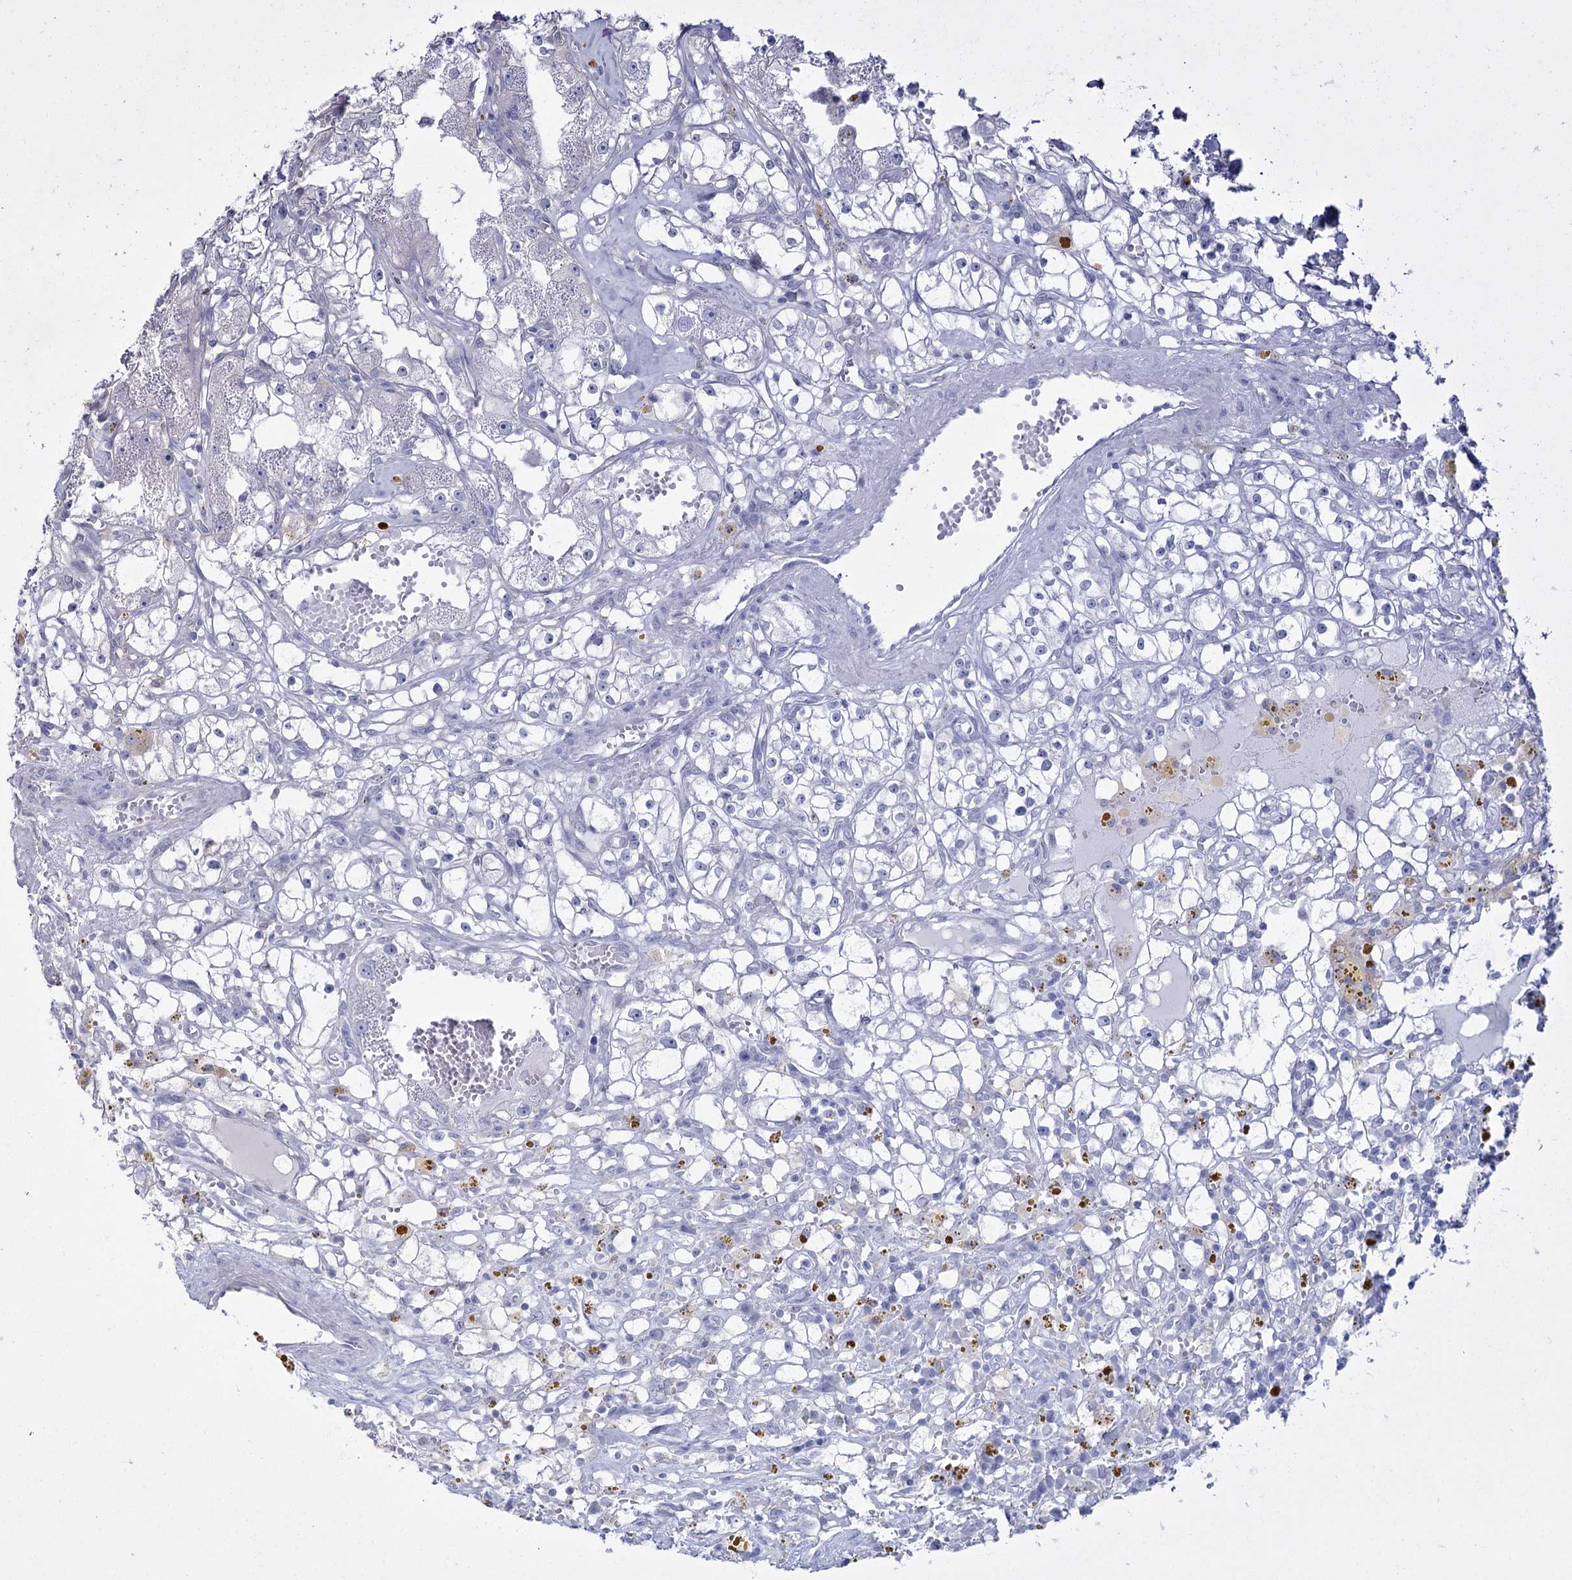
{"staining": {"intensity": "negative", "quantity": "none", "location": "none"}, "tissue": "renal cancer", "cell_type": "Tumor cells", "image_type": "cancer", "snomed": [{"axis": "morphology", "description": "Adenocarcinoma, NOS"}, {"axis": "topography", "description": "Kidney"}], "caption": "Photomicrograph shows no protein expression in tumor cells of renal cancer tissue.", "gene": "SH3TC1", "patient": {"sex": "male", "age": 56}}